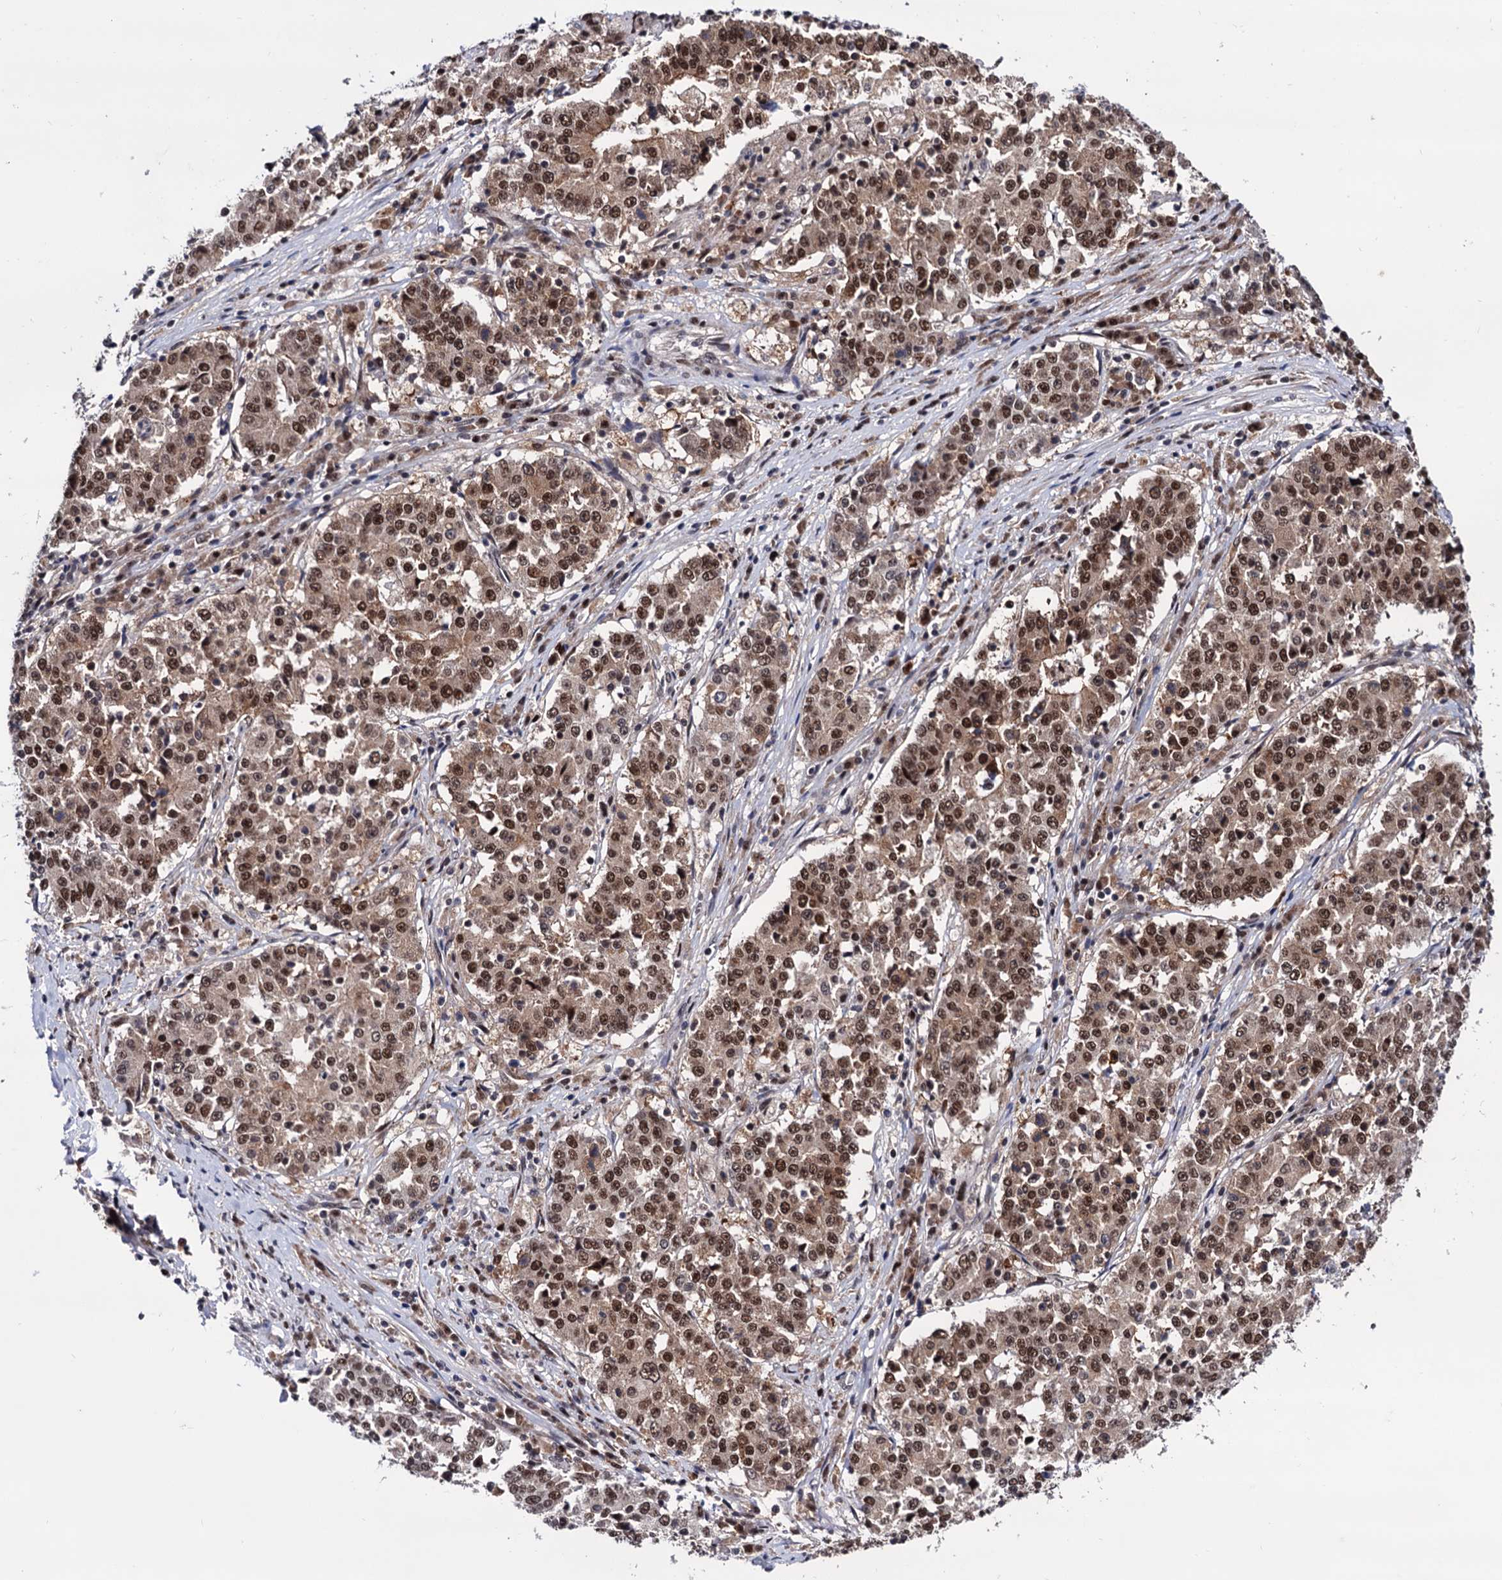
{"staining": {"intensity": "strong", "quantity": ">75%", "location": "cytoplasmic/membranous,nuclear"}, "tissue": "stomach cancer", "cell_type": "Tumor cells", "image_type": "cancer", "snomed": [{"axis": "morphology", "description": "Adenocarcinoma, NOS"}, {"axis": "topography", "description": "Stomach"}], "caption": "Immunohistochemical staining of stomach cancer (adenocarcinoma) demonstrates strong cytoplasmic/membranous and nuclear protein positivity in approximately >75% of tumor cells.", "gene": "RNASEH2B", "patient": {"sex": "male", "age": 59}}